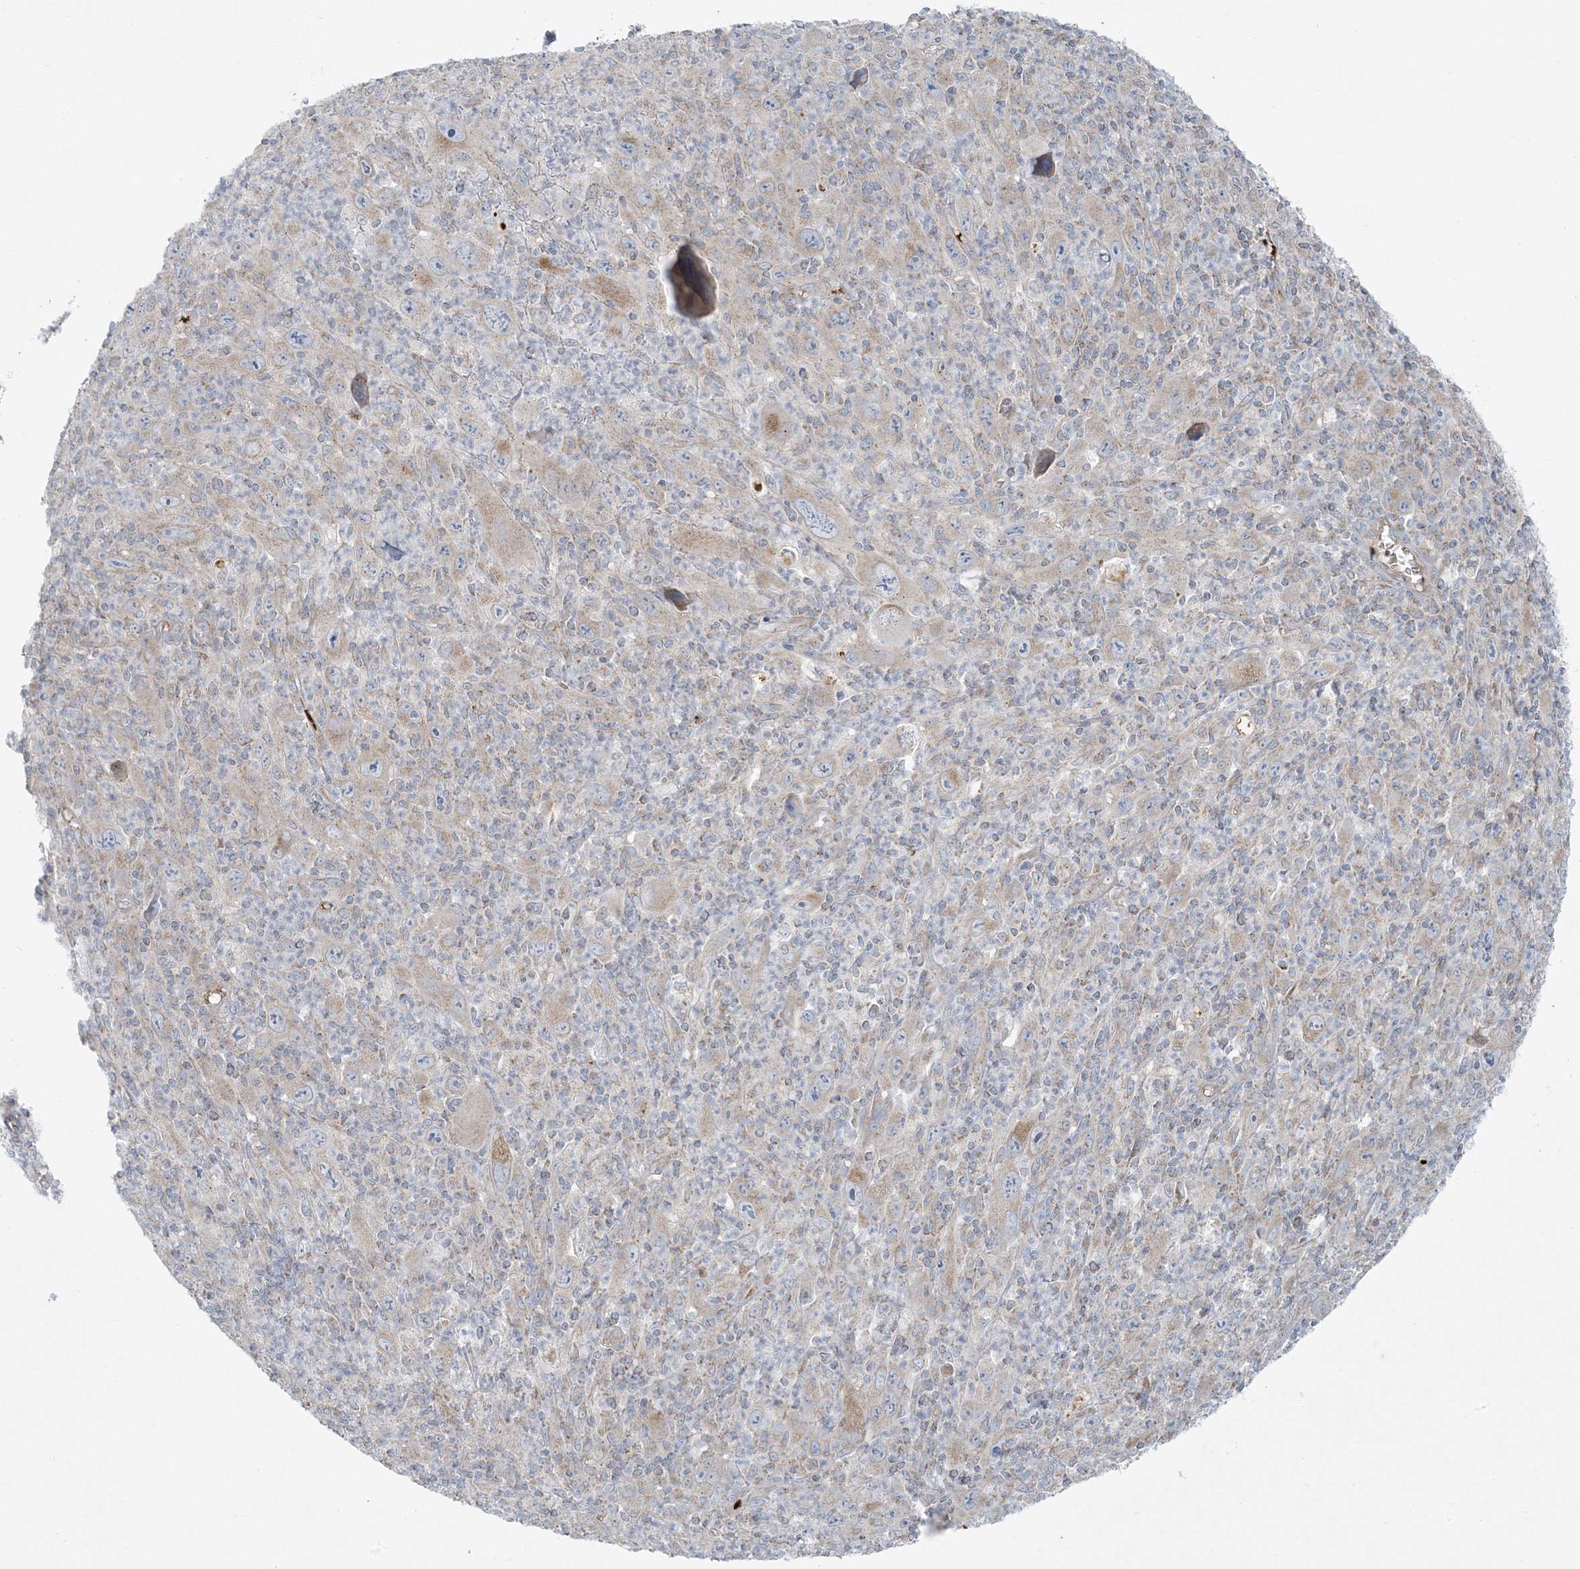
{"staining": {"intensity": "negative", "quantity": "none", "location": "none"}, "tissue": "melanoma", "cell_type": "Tumor cells", "image_type": "cancer", "snomed": [{"axis": "morphology", "description": "Malignant melanoma, Metastatic site"}, {"axis": "topography", "description": "Skin"}], "caption": "Tumor cells are negative for protein expression in human malignant melanoma (metastatic site).", "gene": "PIK3R4", "patient": {"sex": "female", "age": 56}}